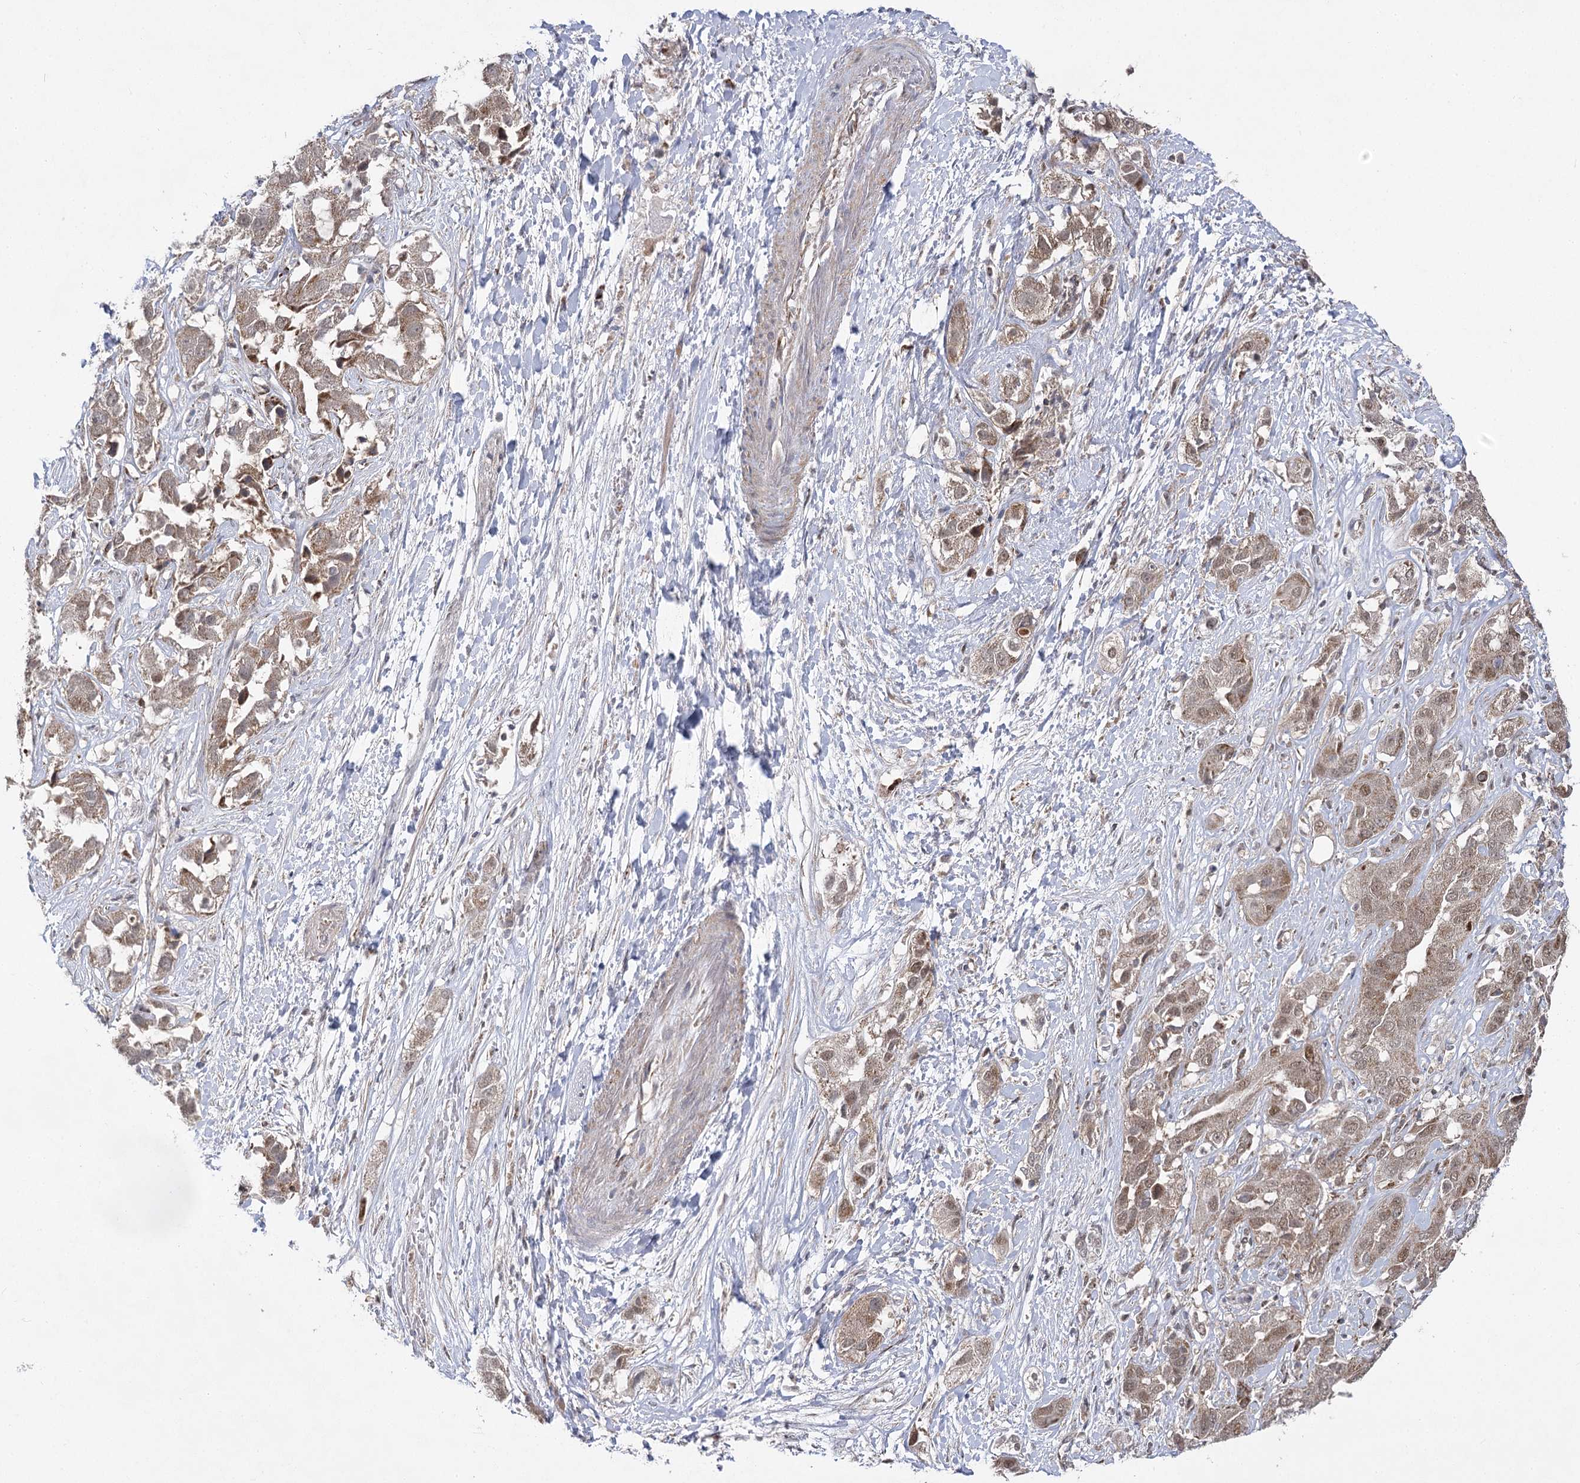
{"staining": {"intensity": "moderate", "quantity": ">75%", "location": "cytoplasmic/membranous,nuclear"}, "tissue": "liver cancer", "cell_type": "Tumor cells", "image_type": "cancer", "snomed": [{"axis": "morphology", "description": "Cholangiocarcinoma"}, {"axis": "topography", "description": "Liver"}], "caption": "Cholangiocarcinoma (liver) stained for a protein (brown) displays moderate cytoplasmic/membranous and nuclear positive staining in approximately >75% of tumor cells.", "gene": "SLC4A1AP", "patient": {"sex": "female", "age": 52}}